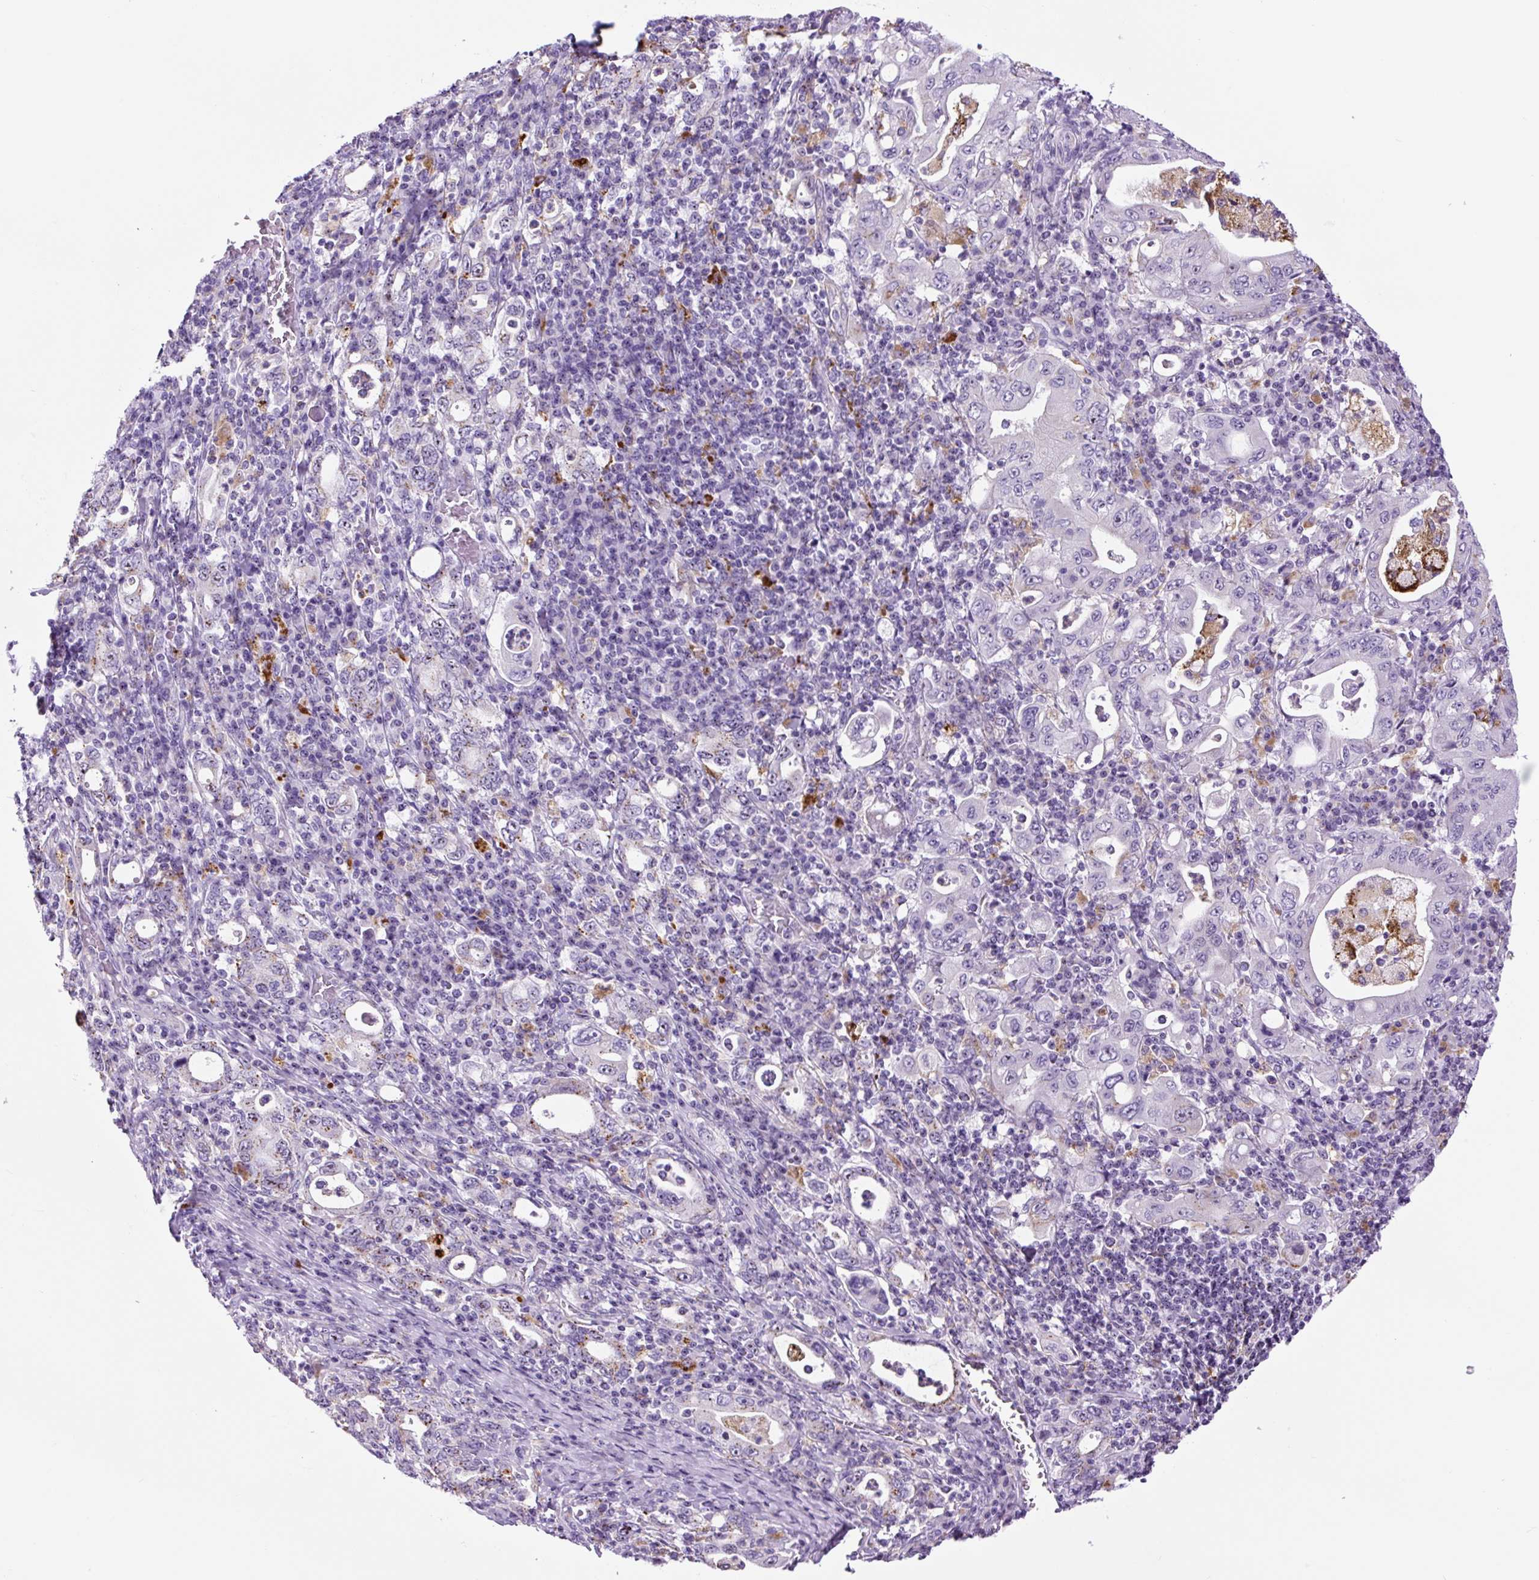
{"staining": {"intensity": "negative", "quantity": "none", "location": "none"}, "tissue": "stomach cancer", "cell_type": "Tumor cells", "image_type": "cancer", "snomed": [{"axis": "morphology", "description": "Normal tissue, NOS"}, {"axis": "morphology", "description": "Adenocarcinoma, NOS"}, {"axis": "topography", "description": "Esophagus"}, {"axis": "topography", "description": "Stomach, upper"}, {"axis": "topography", "description": "Peripheral nerve tissue"}], "caption": "The image reveals no staining of tumor cells in stomach cancer (adenocarcinoma).", "gene": "LCN10", "patient": {"sex": "male", "age": 62}}